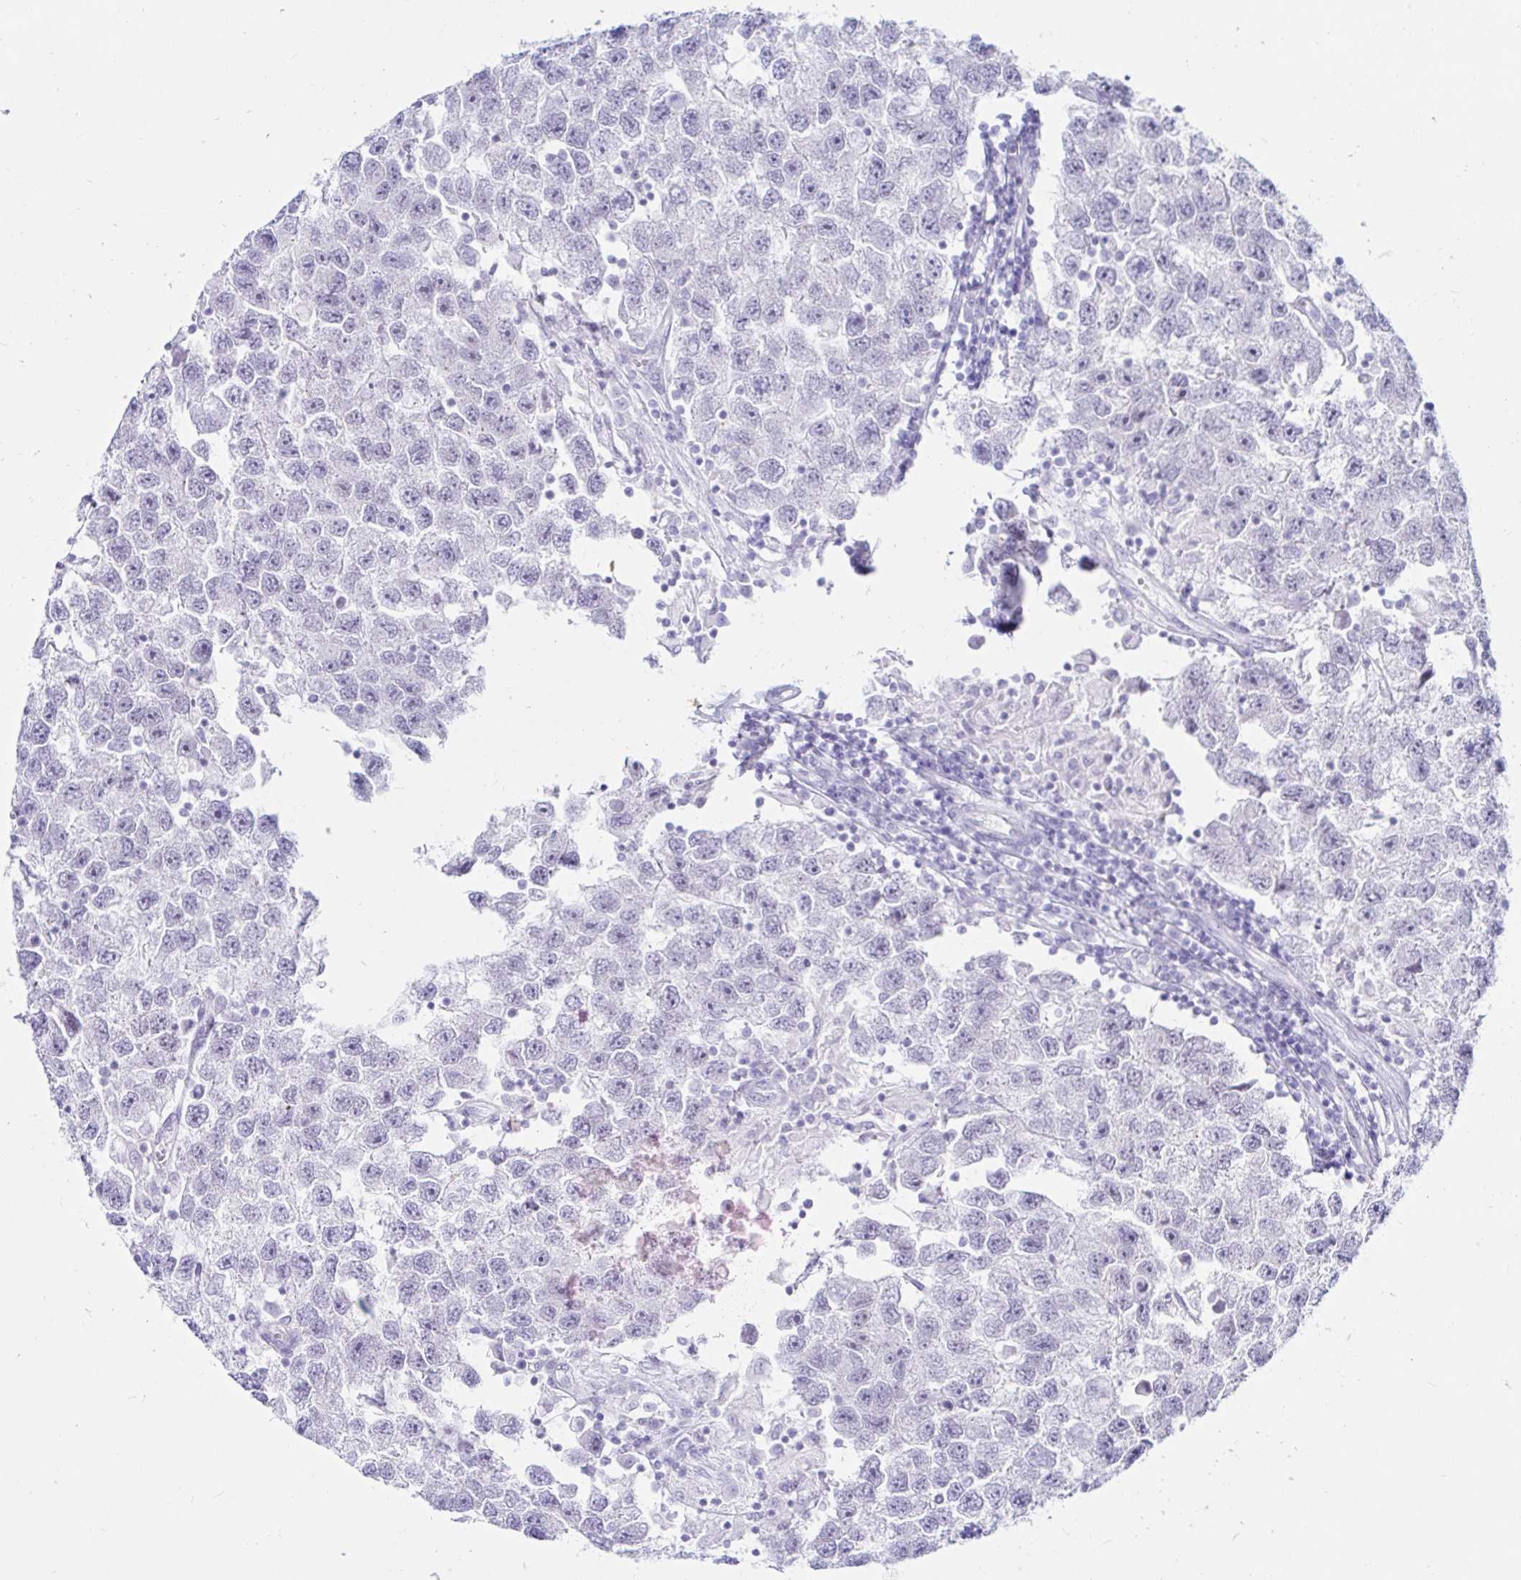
{"staining": {"intensity": "negative", "quantity": "none", "location": "none"}, "tissue": "testis cancer", "cell_type": "Tumor cells", "image_type": "cancer", "snomed": [{"axis": "morphology", "description": "Seminoma, NOS"}, {"axis": "topography", "description": "Testis"}], "caption": "Protein analysis of seminoma (testis) shows no significant positivity in tumor cells. The staining was performed using DAB to visualize the protein expression in brown, while the nuclei were stained in blue with hematoxylin (Magnification: 20x).", "gene": "BEST1", "patient": {"sex": "male", "age": 26}}